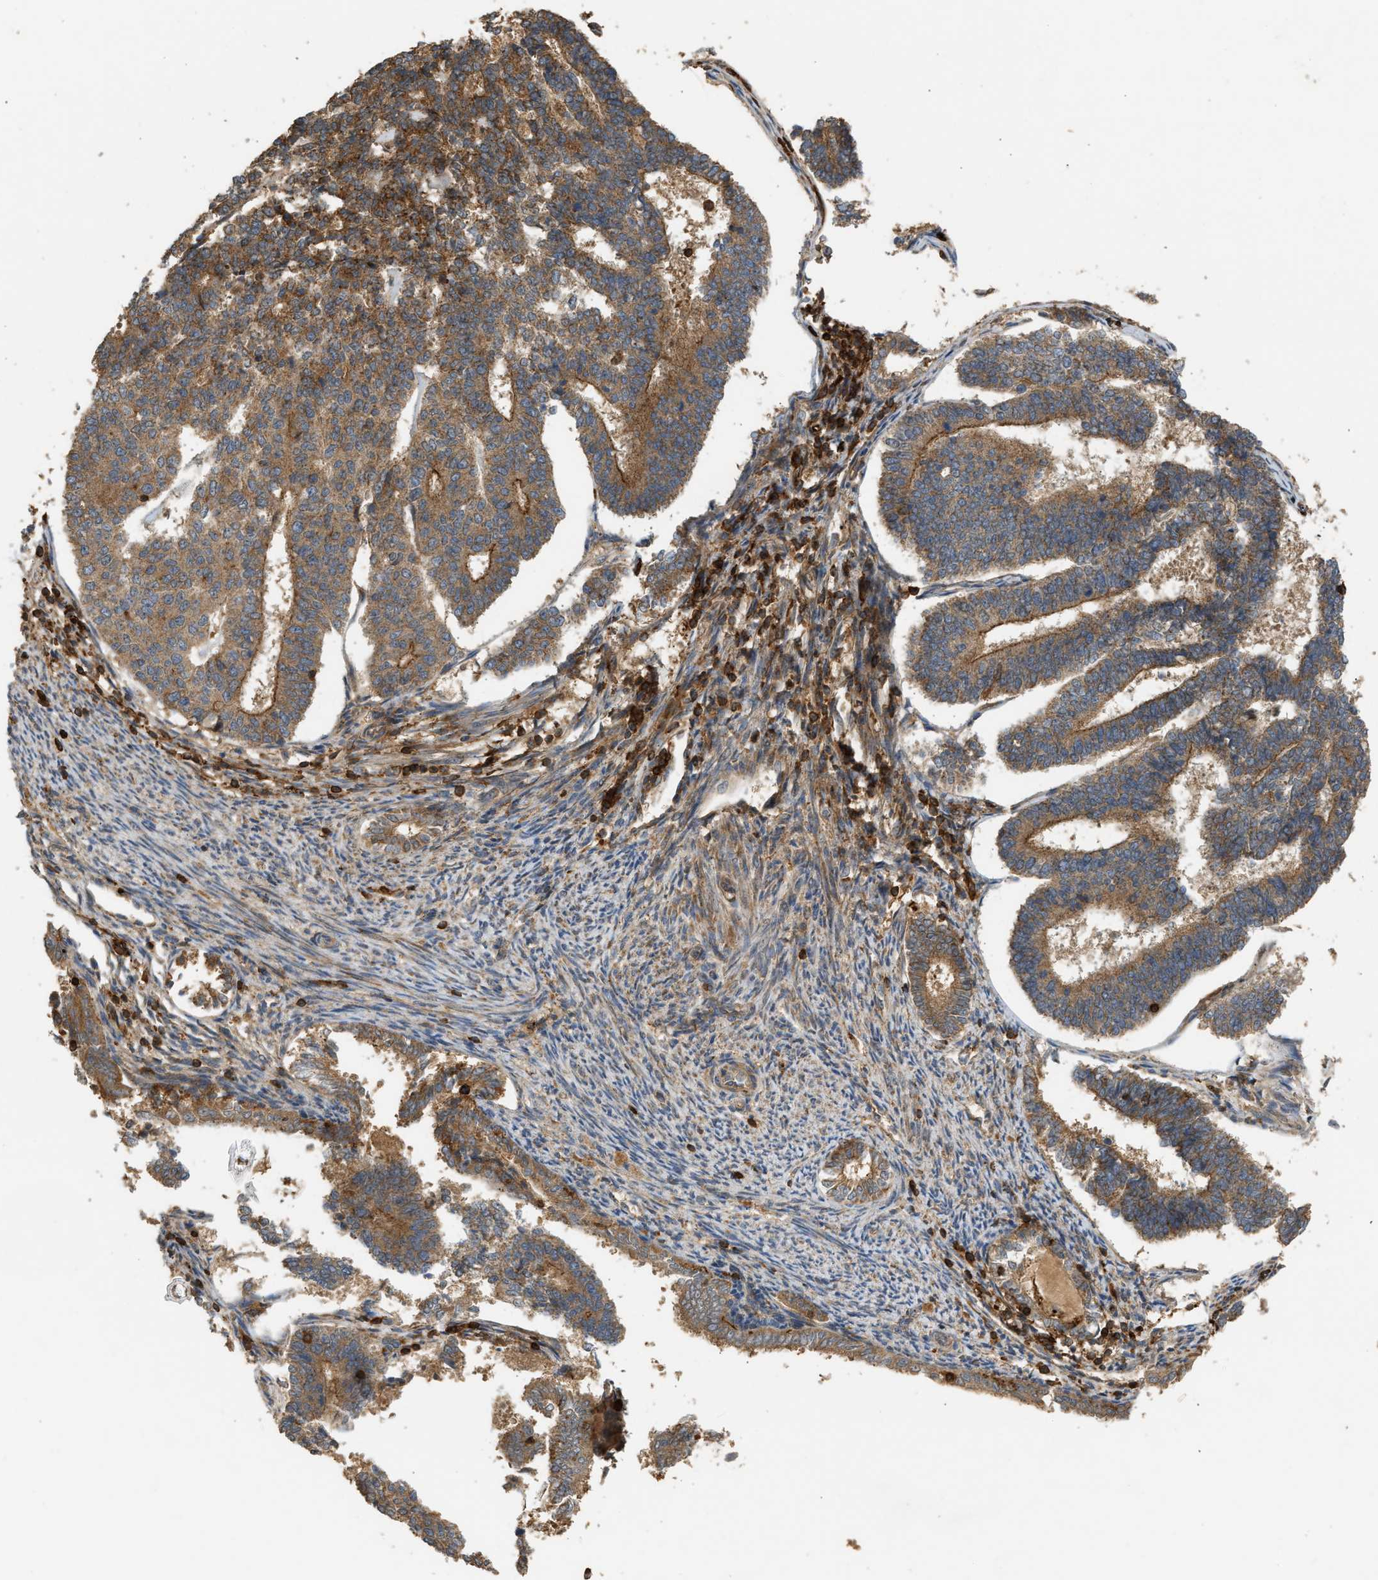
{"staining": {"intensity": "moderate", "quantity": ">75%", "location": "cytoplasmic/membranous"}, "tissue": "endometrial cancer", "cell_type": "Tumor cells", "image_type": "cancer", "snomed": [{"axis": "morphology", "description": "Adenocarcinoma, NOS"}, {"axis": "topography", "description": "Endometrium"}], "caption": "Human adenocarcinoma (endometrial) stained with a brown dye shows moderate cytoplasmic/membranous positive expression in about >75% of tumor cells.", "gene": "GOPC", "patient": {"sex": "female", "age": 70}}